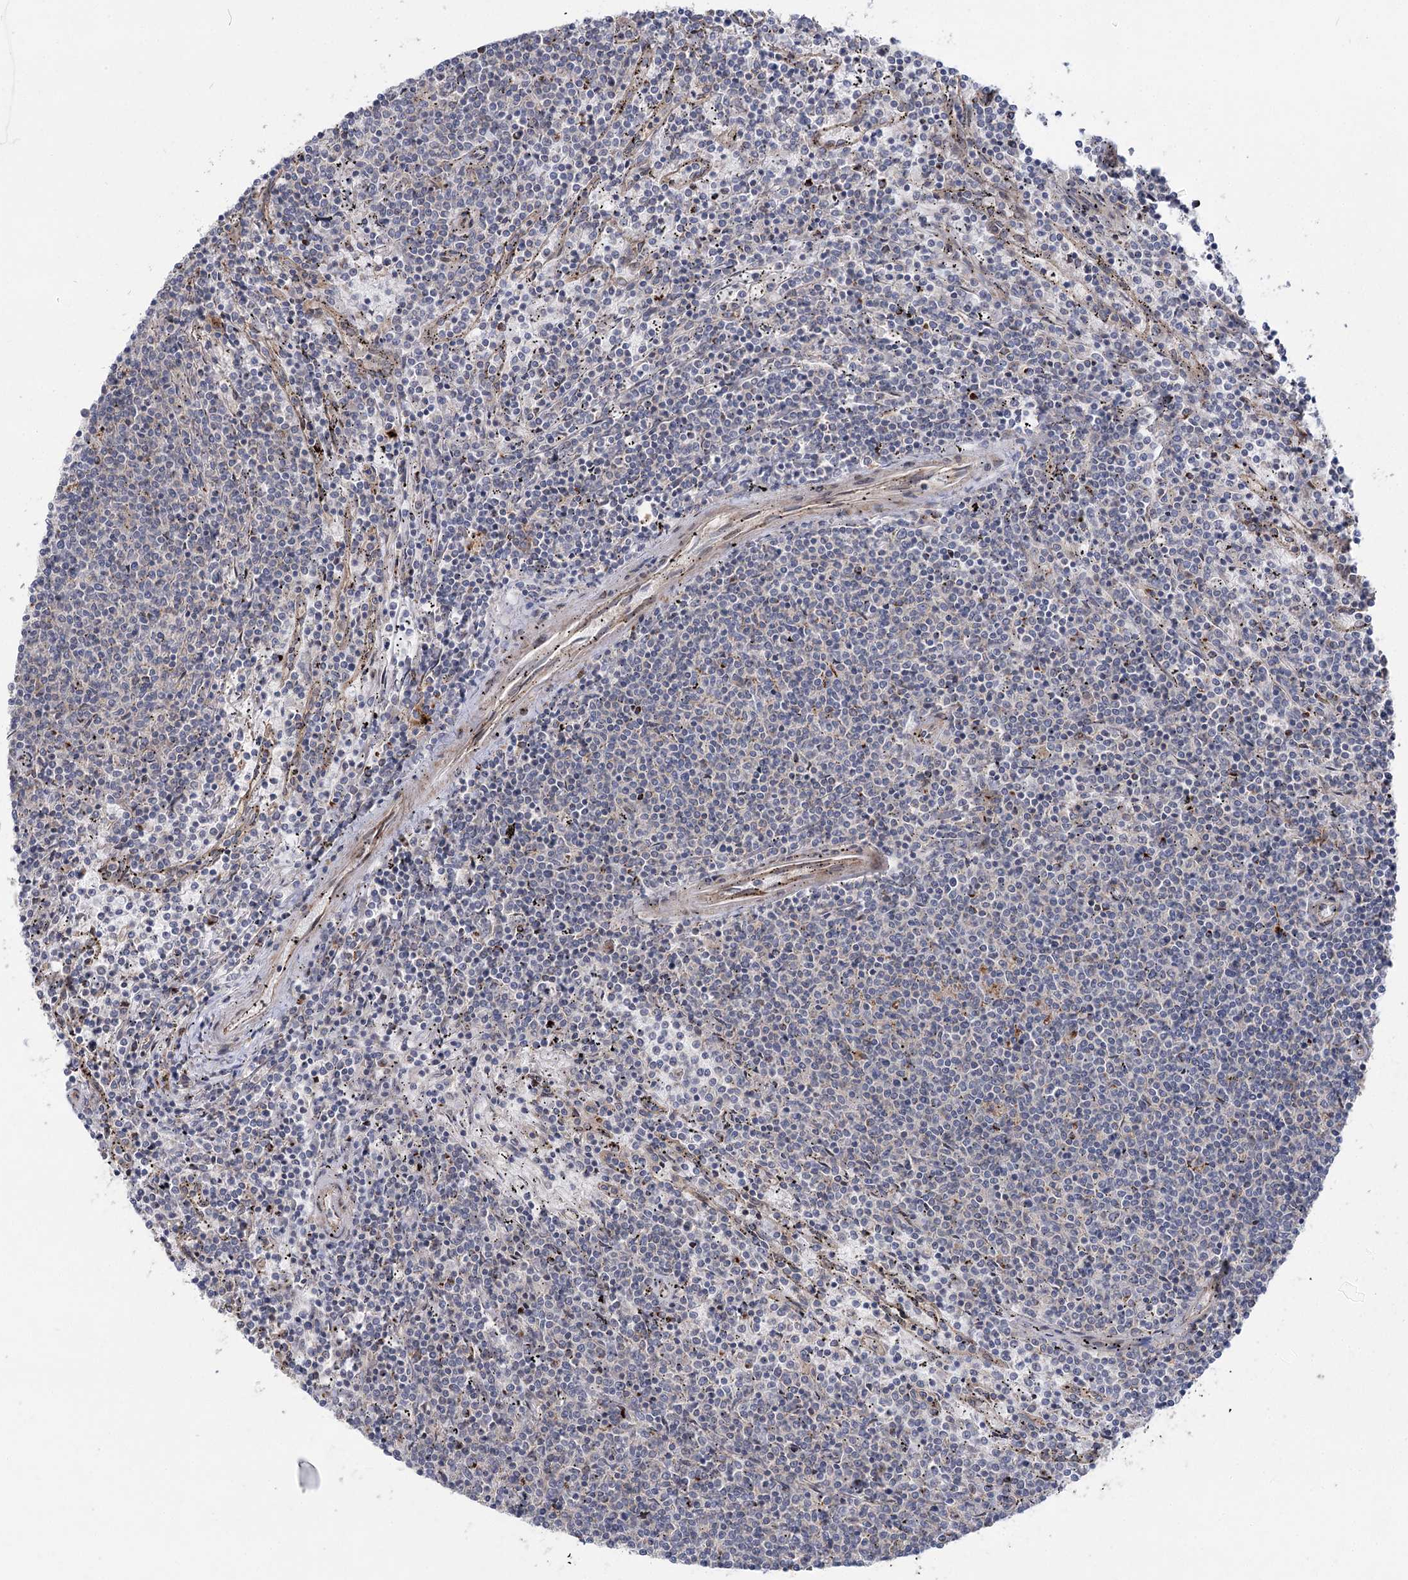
{"staining": {"intensity": "negative", "quantity": "none", "location": "none"}, "tissue": "lymphoma", "cell_type": "Tumor cells", "image_type": "cancer", "snomed": [{"axis": "morphology", "description": "Malignant lymphoma, non-Hodgkin's type, Low grade"}, {"axis": "topography", "description": "Spleen"}], "caption": "Immunohistochemistry micrograph of low-grade malignant lymphoma, non-Hodgkin's type stained for a protein (brown), which shows no expression in tumor cells.", "gene": "SH3BP5L", "patient": {"sex": "female", "age": 50}}